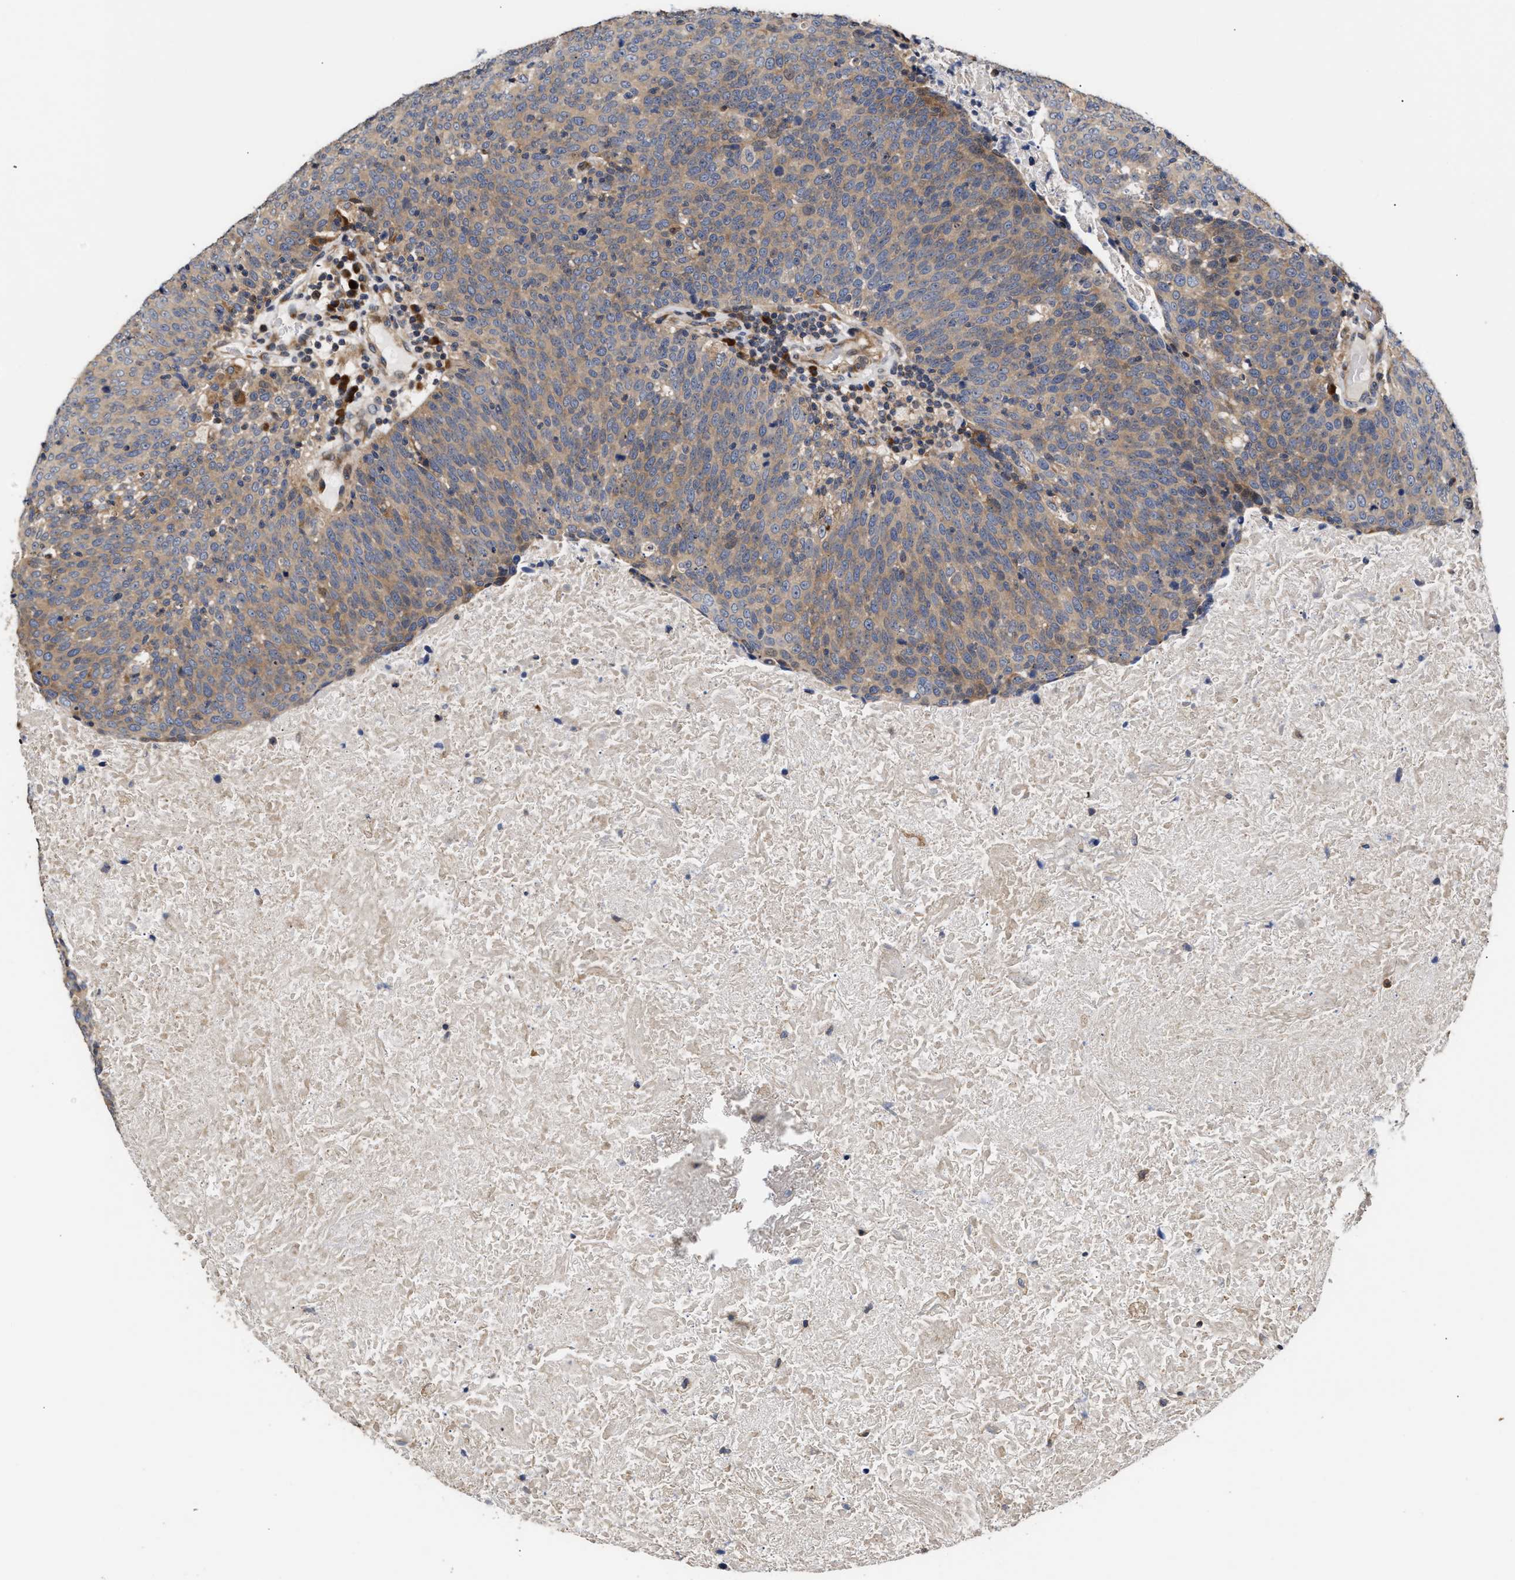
{"staining": {"intensity": "weak", "quantity": ">75%", "location": "cytoplasmic/membranous"}, "tissue": "head and neck cancer", "cell_type": "Tumor cells", "image_type": "cancer", "snomed": [{"axis": "morphology", "description": "Squamous cell carcinoma, NOS"}, {"axis": "morphology", "description": "Squamous cell carcinoma, metastatic, NOS"}, {"axis": "topography", "description": "Lymph node"}, {"axis": "topography", "description": "Head-Neck"}], "caption": "A low amount of weak cytoplasmic/membranous expression is seen in about >75% of tumor cells in squamous cell carcinoma (head and neck) tissue.", "gene": "CLIP2", "patient": {"sex": "male", "age": 62}}